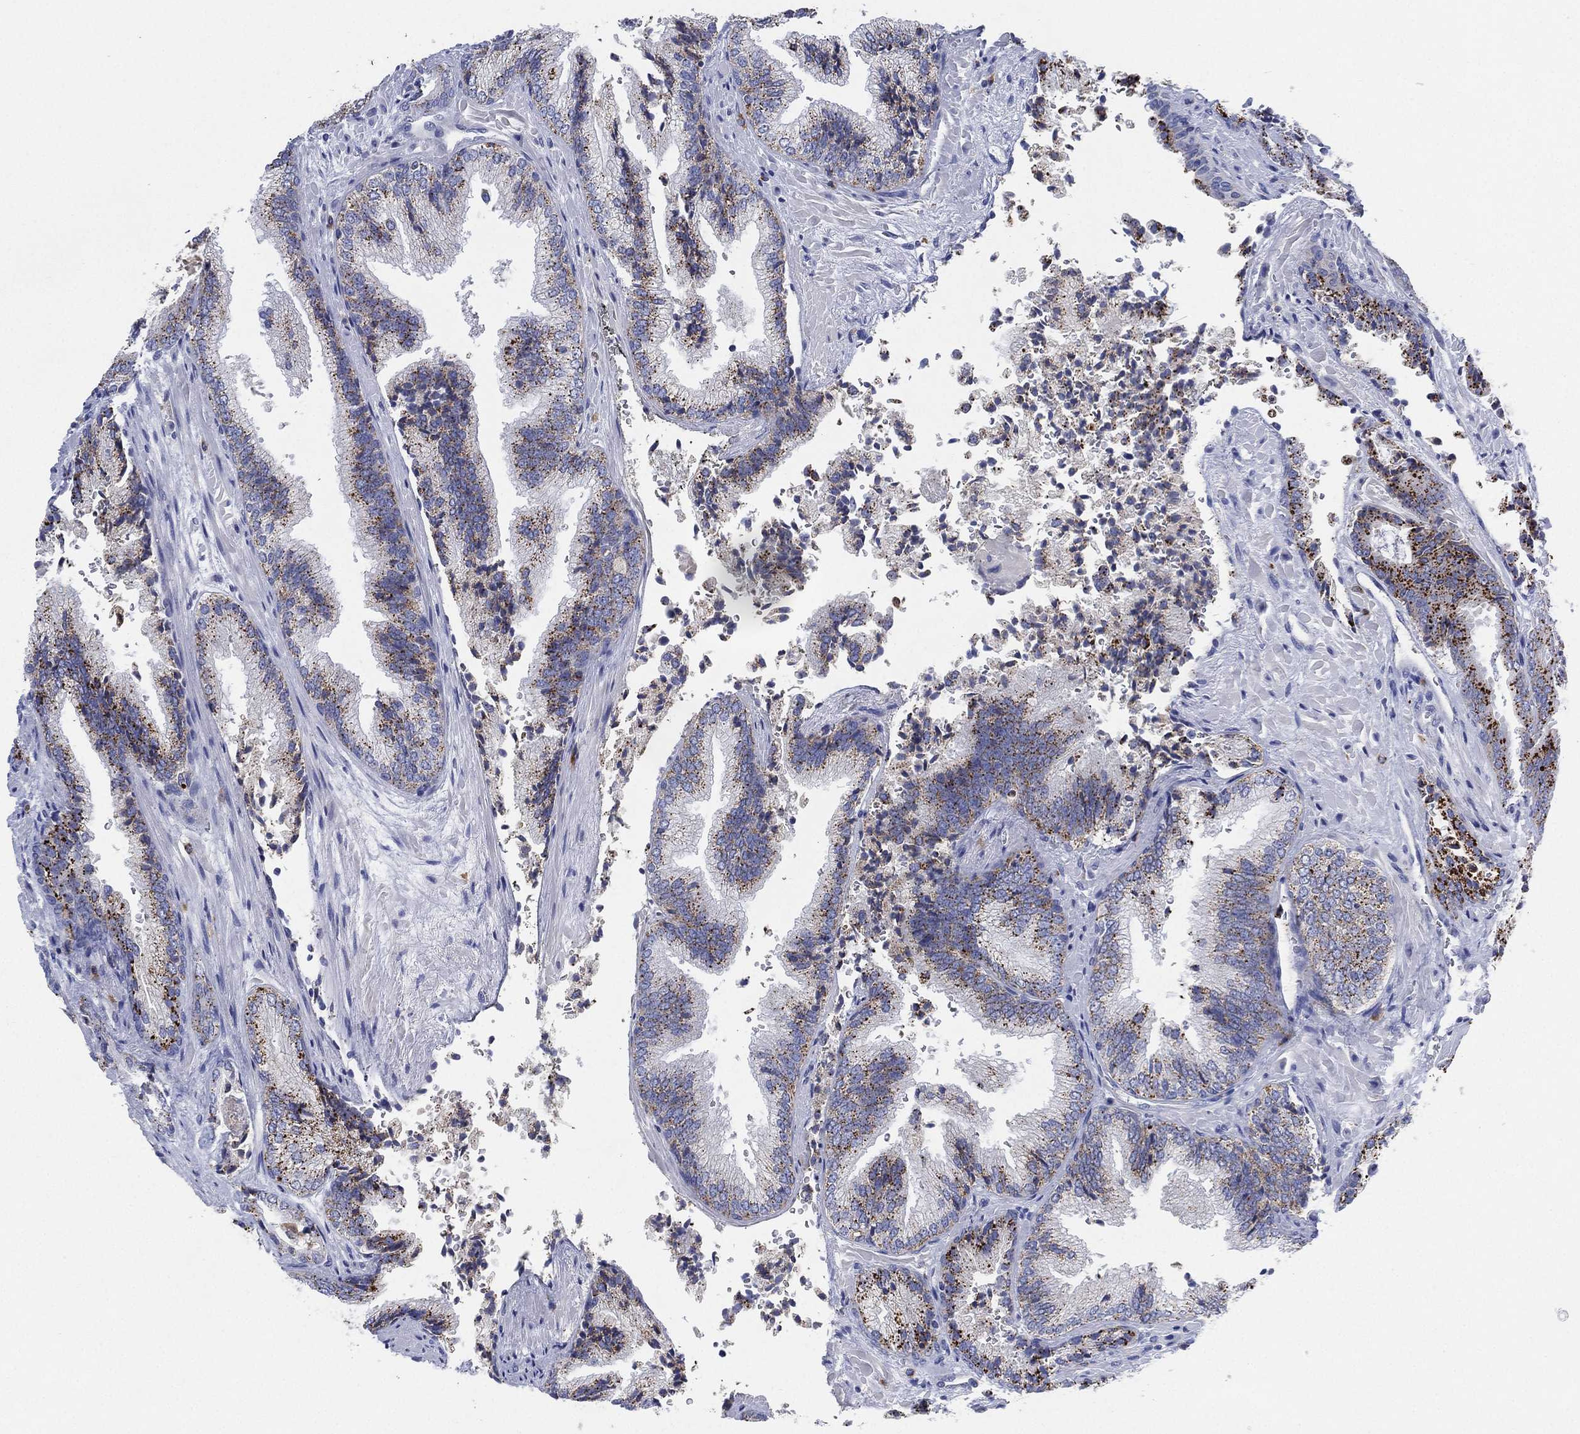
{"staining": {"intensity": "moderate", "quantity": "<25%", "location": "cytoplasmic/membranous"}, "tissue": "prostate cancer", "cell_type": "Tumor cells", "image_type": "cancer", "snomed": [{"axis": "morphology", "description": "Adenocarcinoma, Low grade"}, {"axis": "topography", "description": "Prostate"}], "caption": "Immunohistochemical staining of prostate low-grade adenocarcinoma displays low levels of moderate cytoplasmic/membranous positivity in approximately <25% of tumor cells.", "gene": "GALNS", "patient": {"sex": "male", "age": 68}}